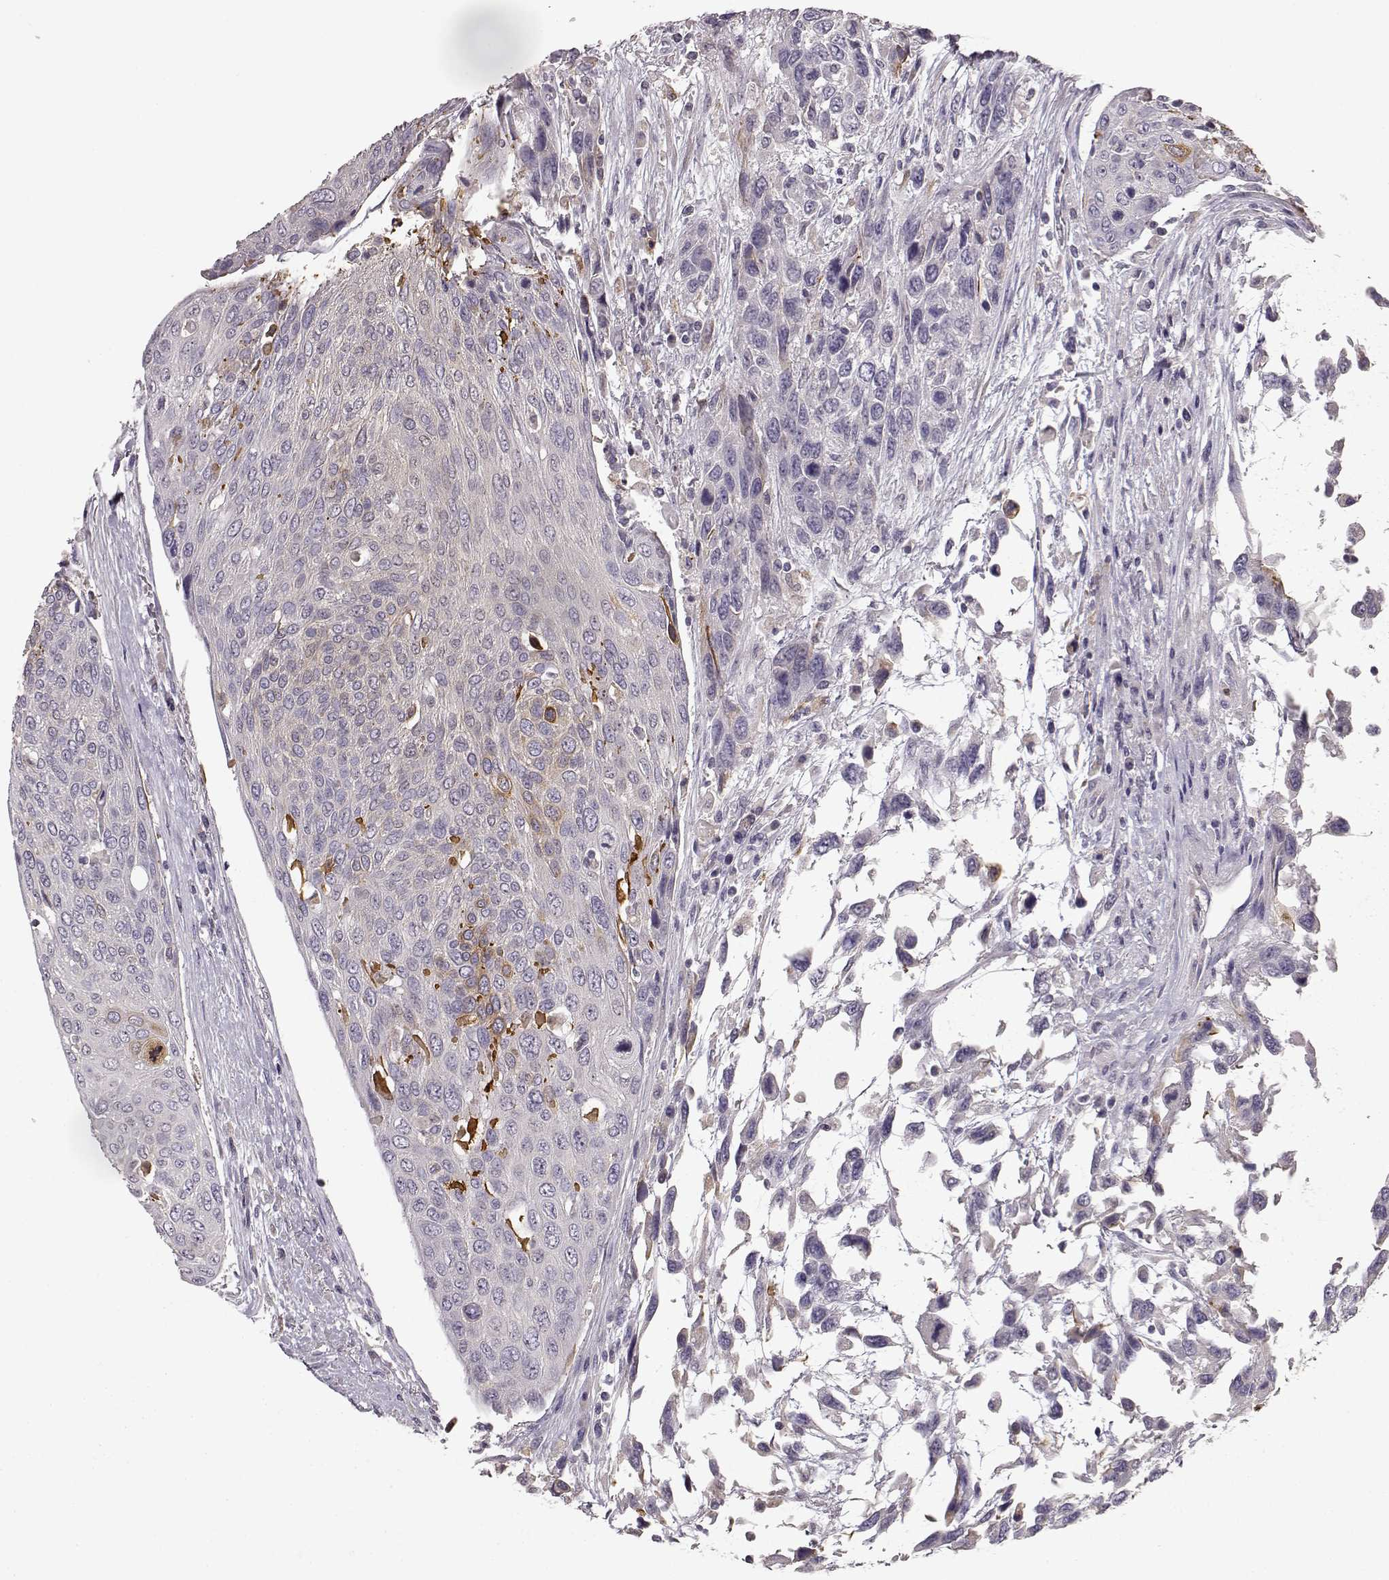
{"staining": {"intensity": "negative", "quantity": "none", "location": "none"}, "tissue": "urothelial cancer", "cell_type": "Tumor cells", "image_type": "cancer", "snomed": [{"axis": "morphology", "description": "Urothelial carcinoma, High grade"}, {"axis": "topography", "description": "Urinary bladder"}], "caption": "The photomicrograph demonstrates no significant positivity in tumor cells of urothelial cancer.", "gene": "GHR", "patient": {"sex": "female", "age": 70}}